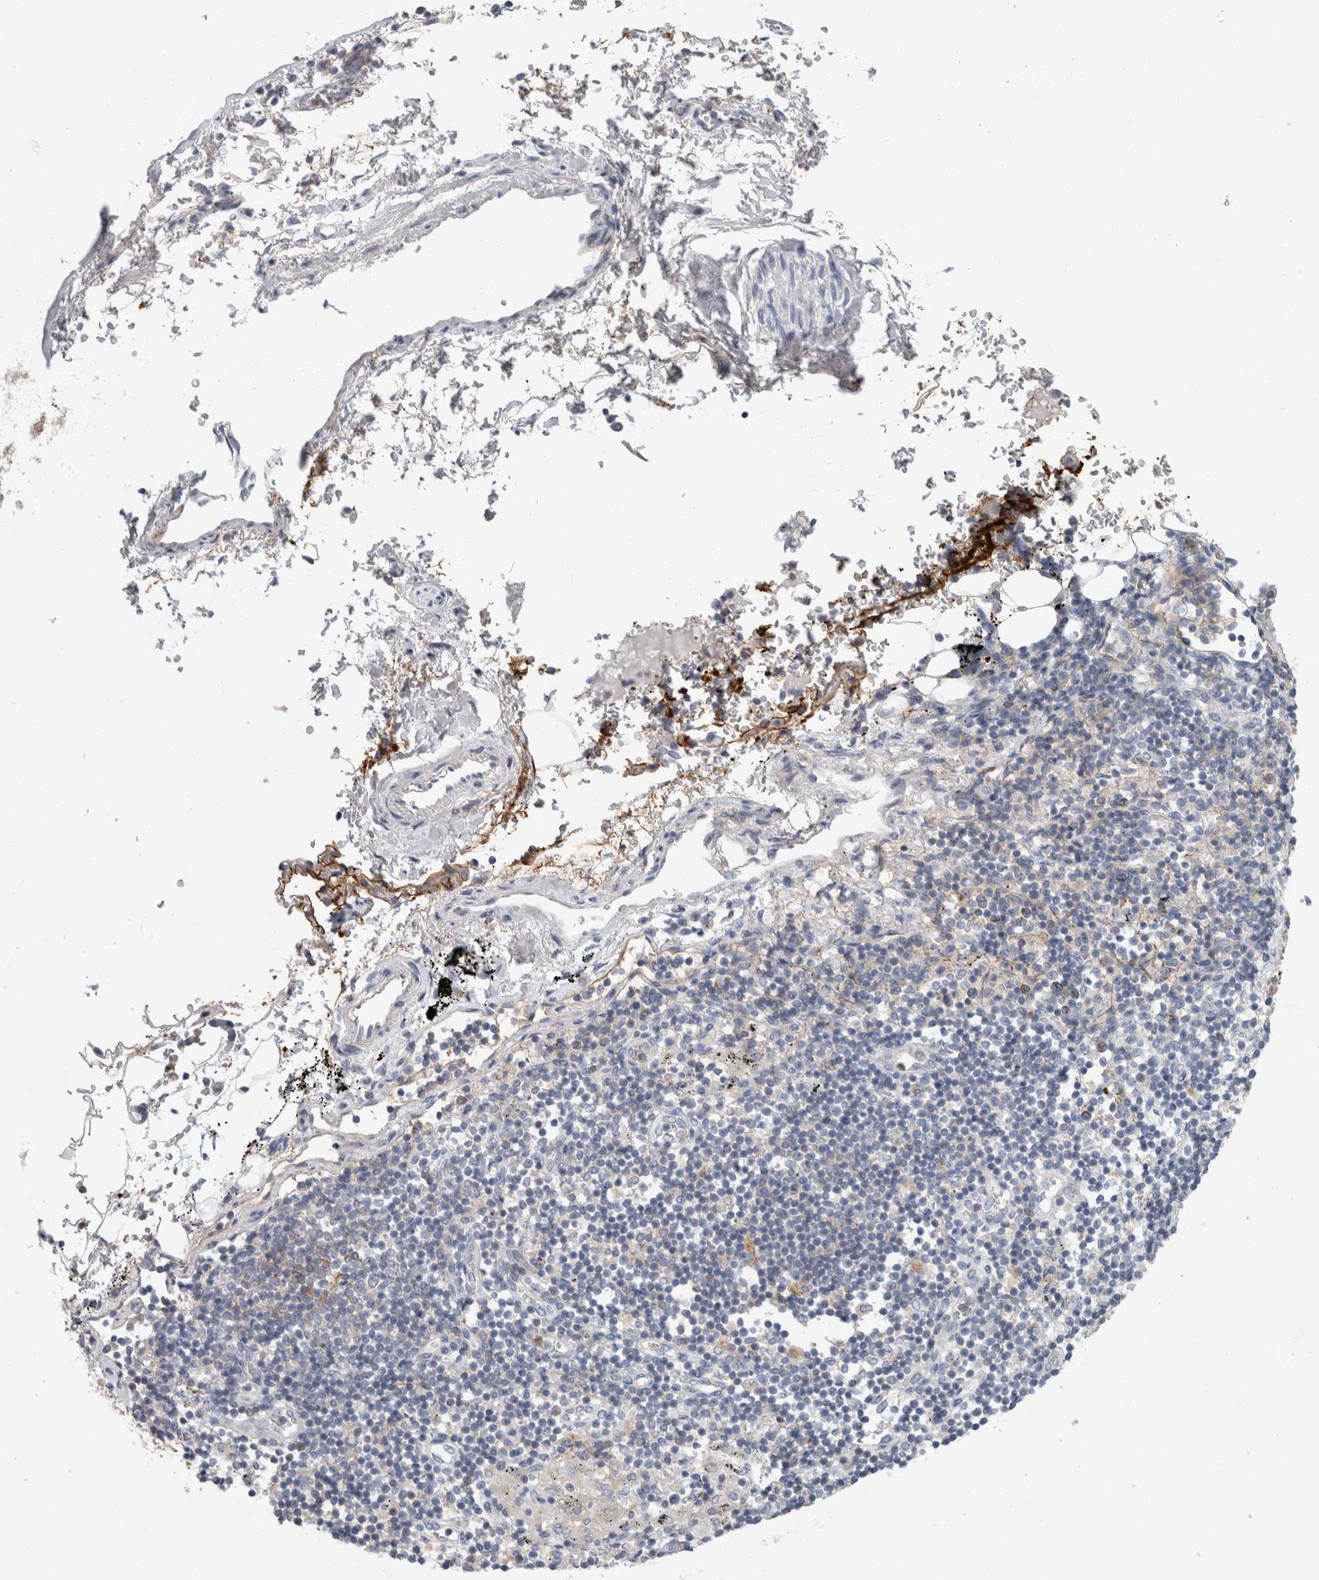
{"staining": {"intensity": "negative", "quantity": "none", "location": "none"}, "tissue": "adipose tissue", "cell_type": "Adipocytes", "image_type": "normal", "snomed": [{"axis": "morphology", "description": "Normal tissue, NOS"}, {"axis": "topography", "description": "Cartilage tissue"}, {"axis": "topography", "description": "Lung"}], "caption": "High magnification brightfield microscopy of unremarkable adipose tissue stained with DAB (brown) and counterstained with hematoxylin (blue): adipocytes show no significant staining. (DAB (3,3'-diaminobenzidine) immunohistochemistry (IHC), high magnification).", "gene": "CD55", "patient": {"sex": "female", "age": 77}}